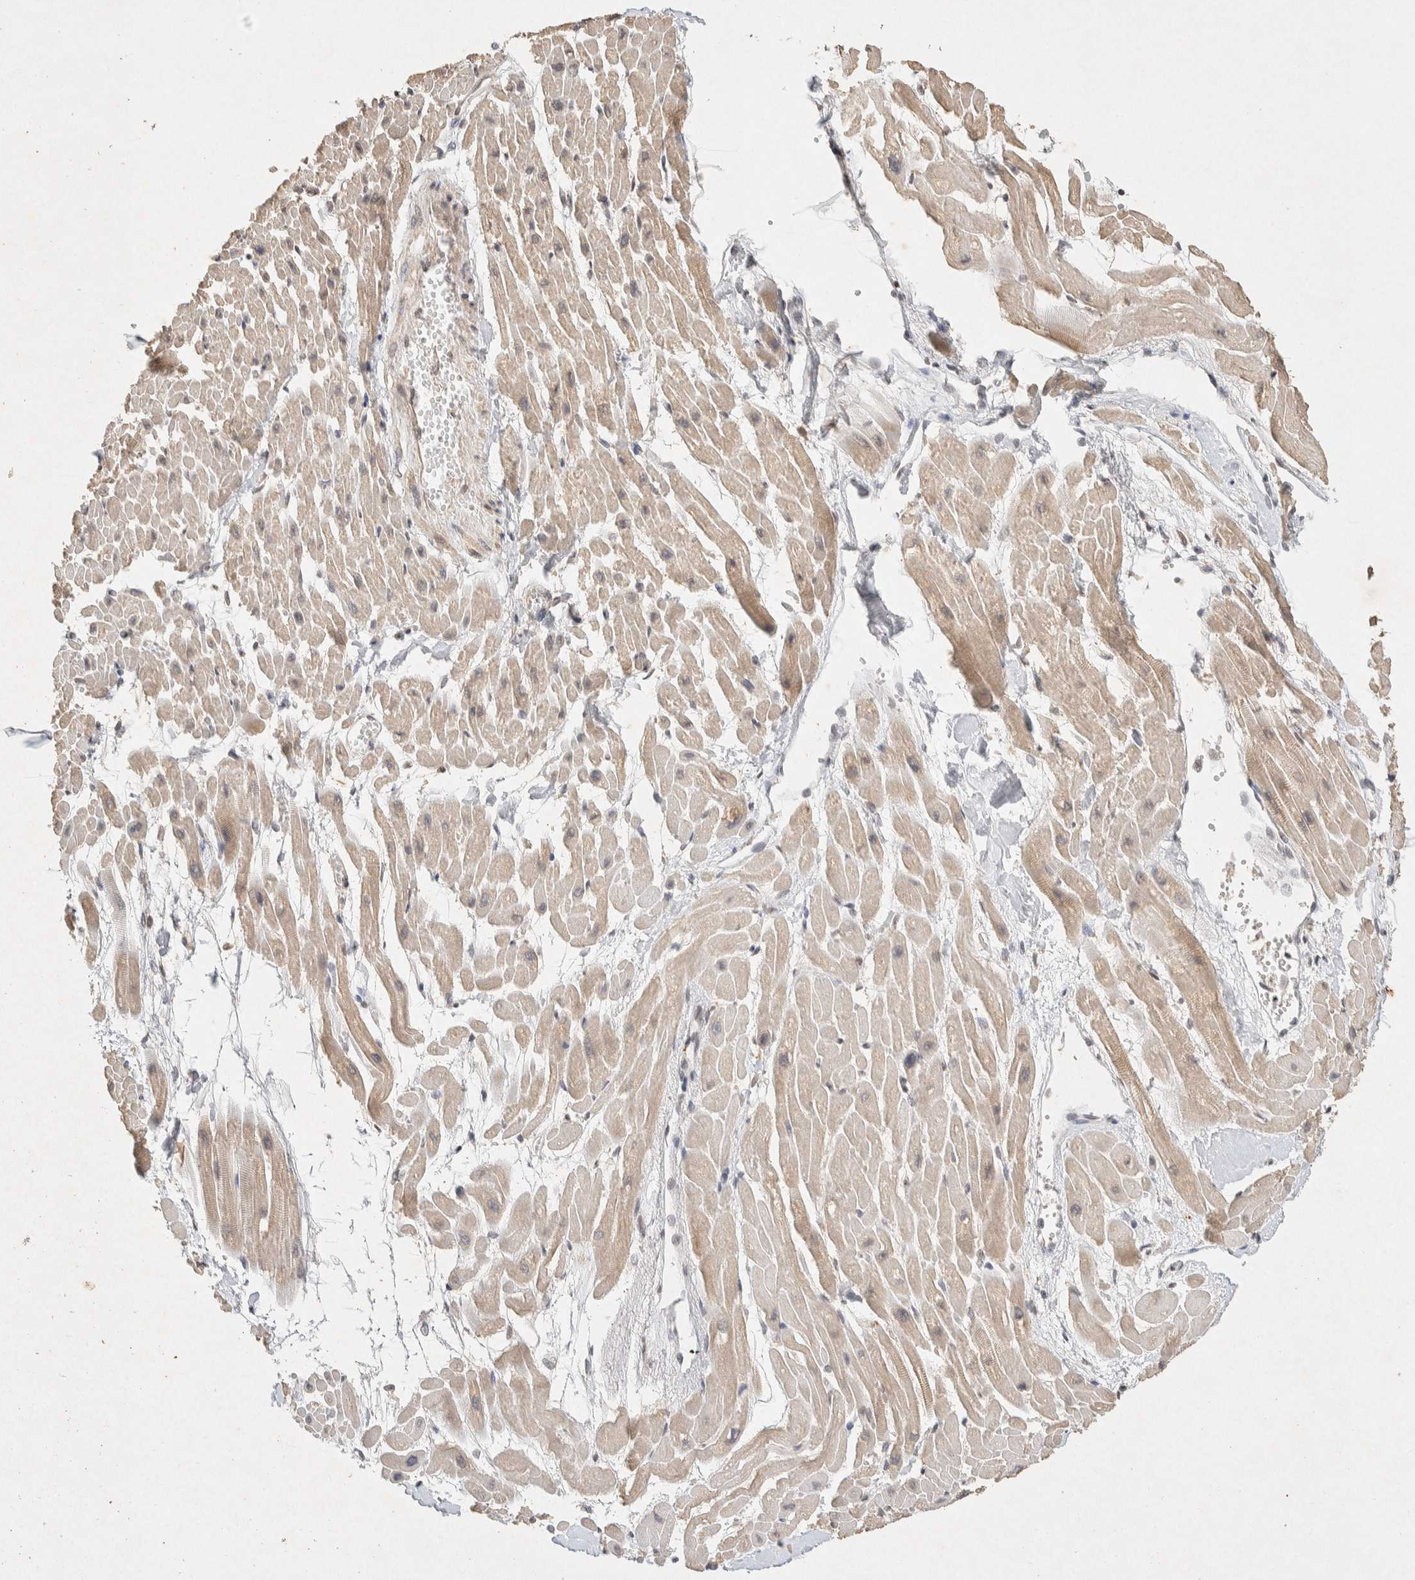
{"staining": {"intensity": "weak", "quantity": "25%-75%", "location": "cytoplasmic/membranous"}, "tissue": "heart muscle", "cell_type": "Cardiomyocytes", "image_type": "normal", "snomed": [{"axis": "morphology", "description": "Normal tissue, NOS"}, {"axis": "topography", "description": "Heart"}], "caption": "High-magnification brightfield microscopy of normal heart muscle stained with DAB (3,3'-diaminobenzidine) (brown) and counterstained with hematoxylin (blue). cardiomyocytes exhibit weak cytoplasmic/membranous staining is present in about25%-75% of cells. The protein is shown in brown color, while the nuclei are stained blue.", "gene": "RAC2", "patient": {"sex": "male", "age": 45}}